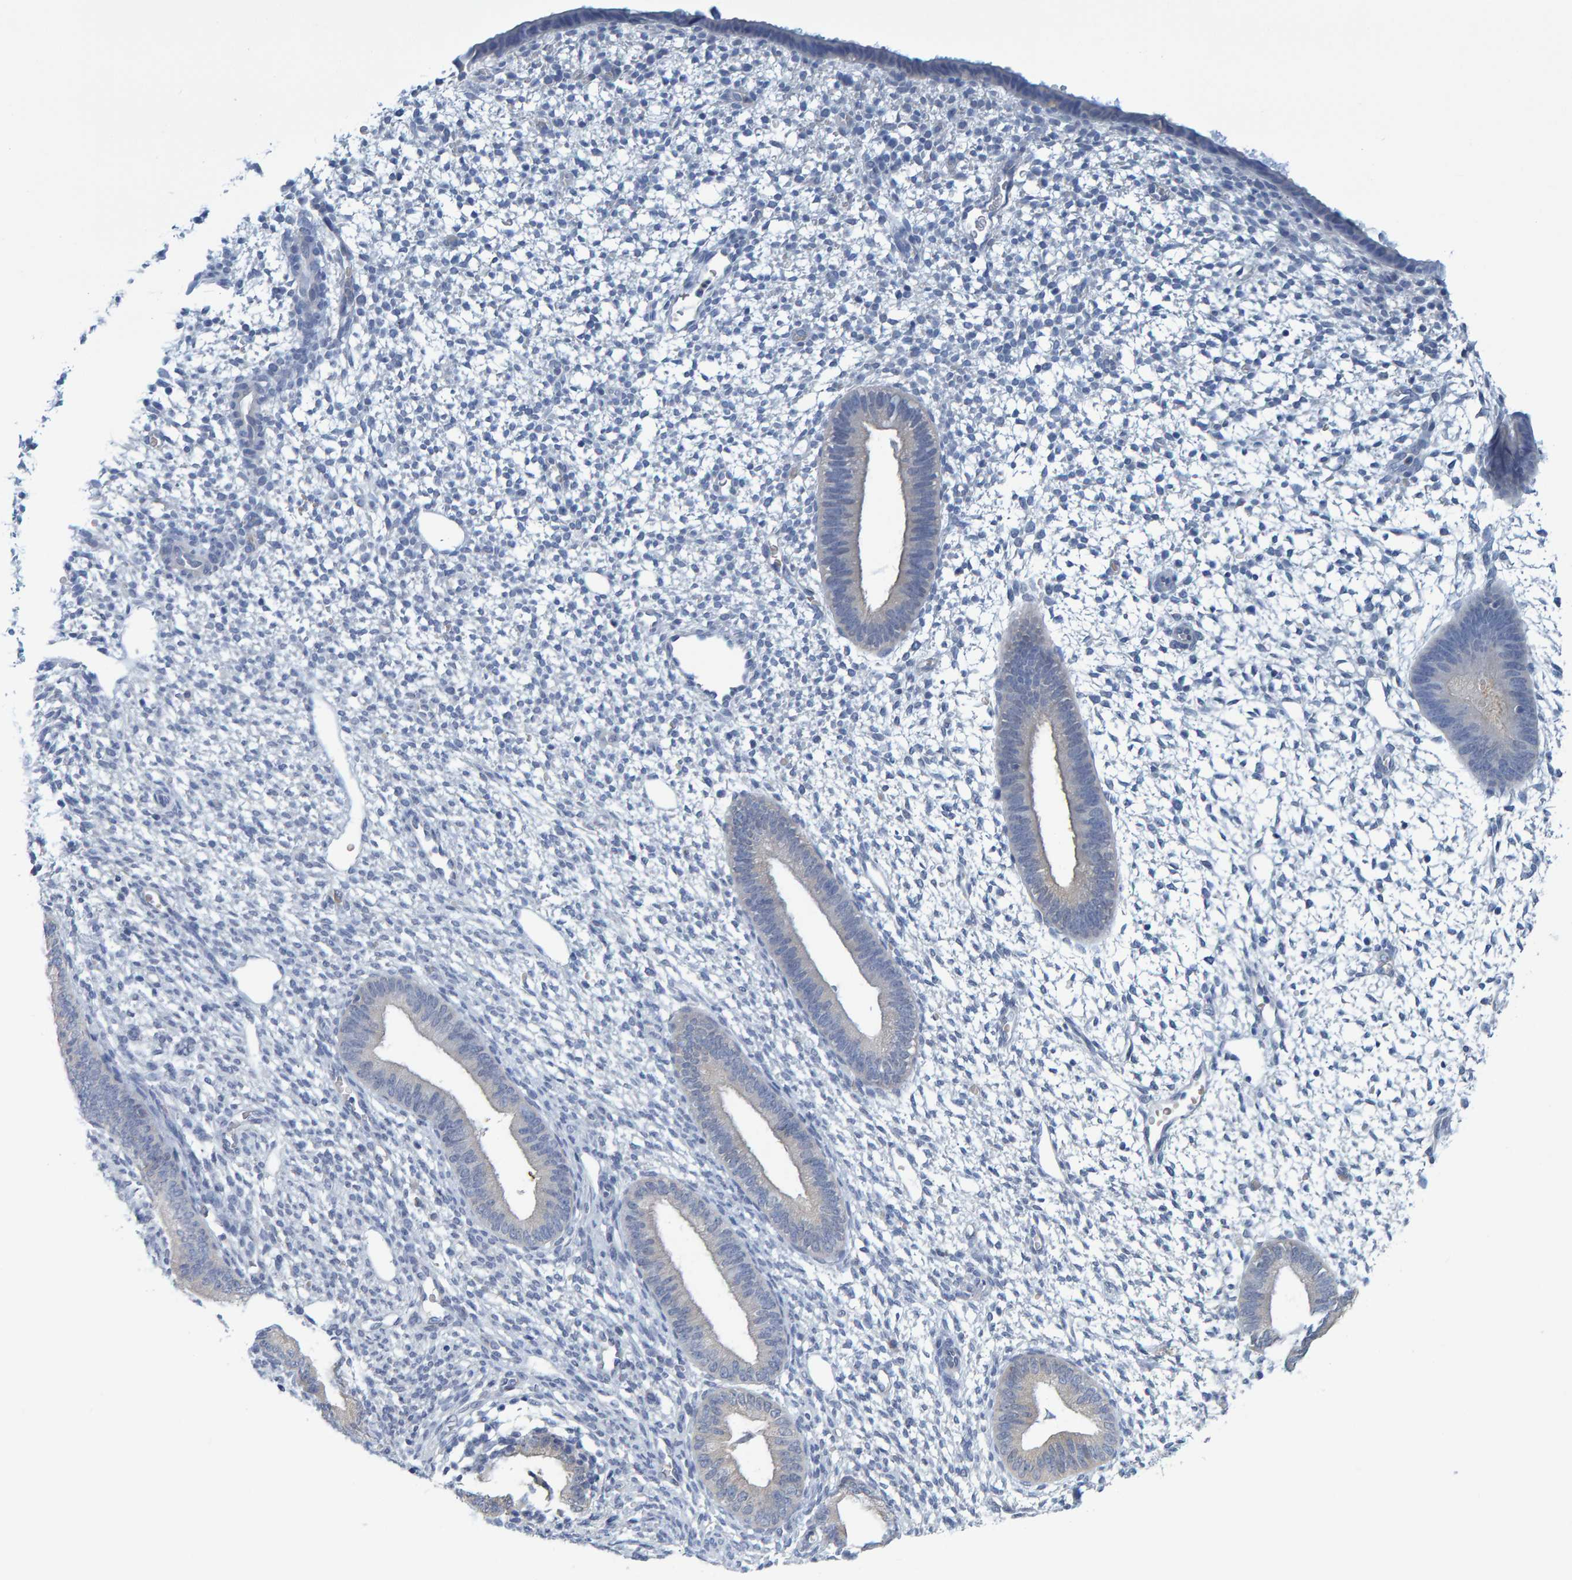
{"staining": {"intensity": "negative", "quantity": "none", "location": "none"}, "tissue": "endometrium", "cell_type": "Cells in endometrial stroma", "image_type": "normal", "snomed": [{"axis": "morphology", "description": "Normal tissue, NOS"}, {"axis": "topography", "description": "Endometrium"}], "caption": "This is a photomicrograph of immunohistochemistry staining of unremarkable endometrium, which shows no staining in cells in endometrial stroma.", "gene": "ALAD", "patient": {"sex": "female", "age": 46}}